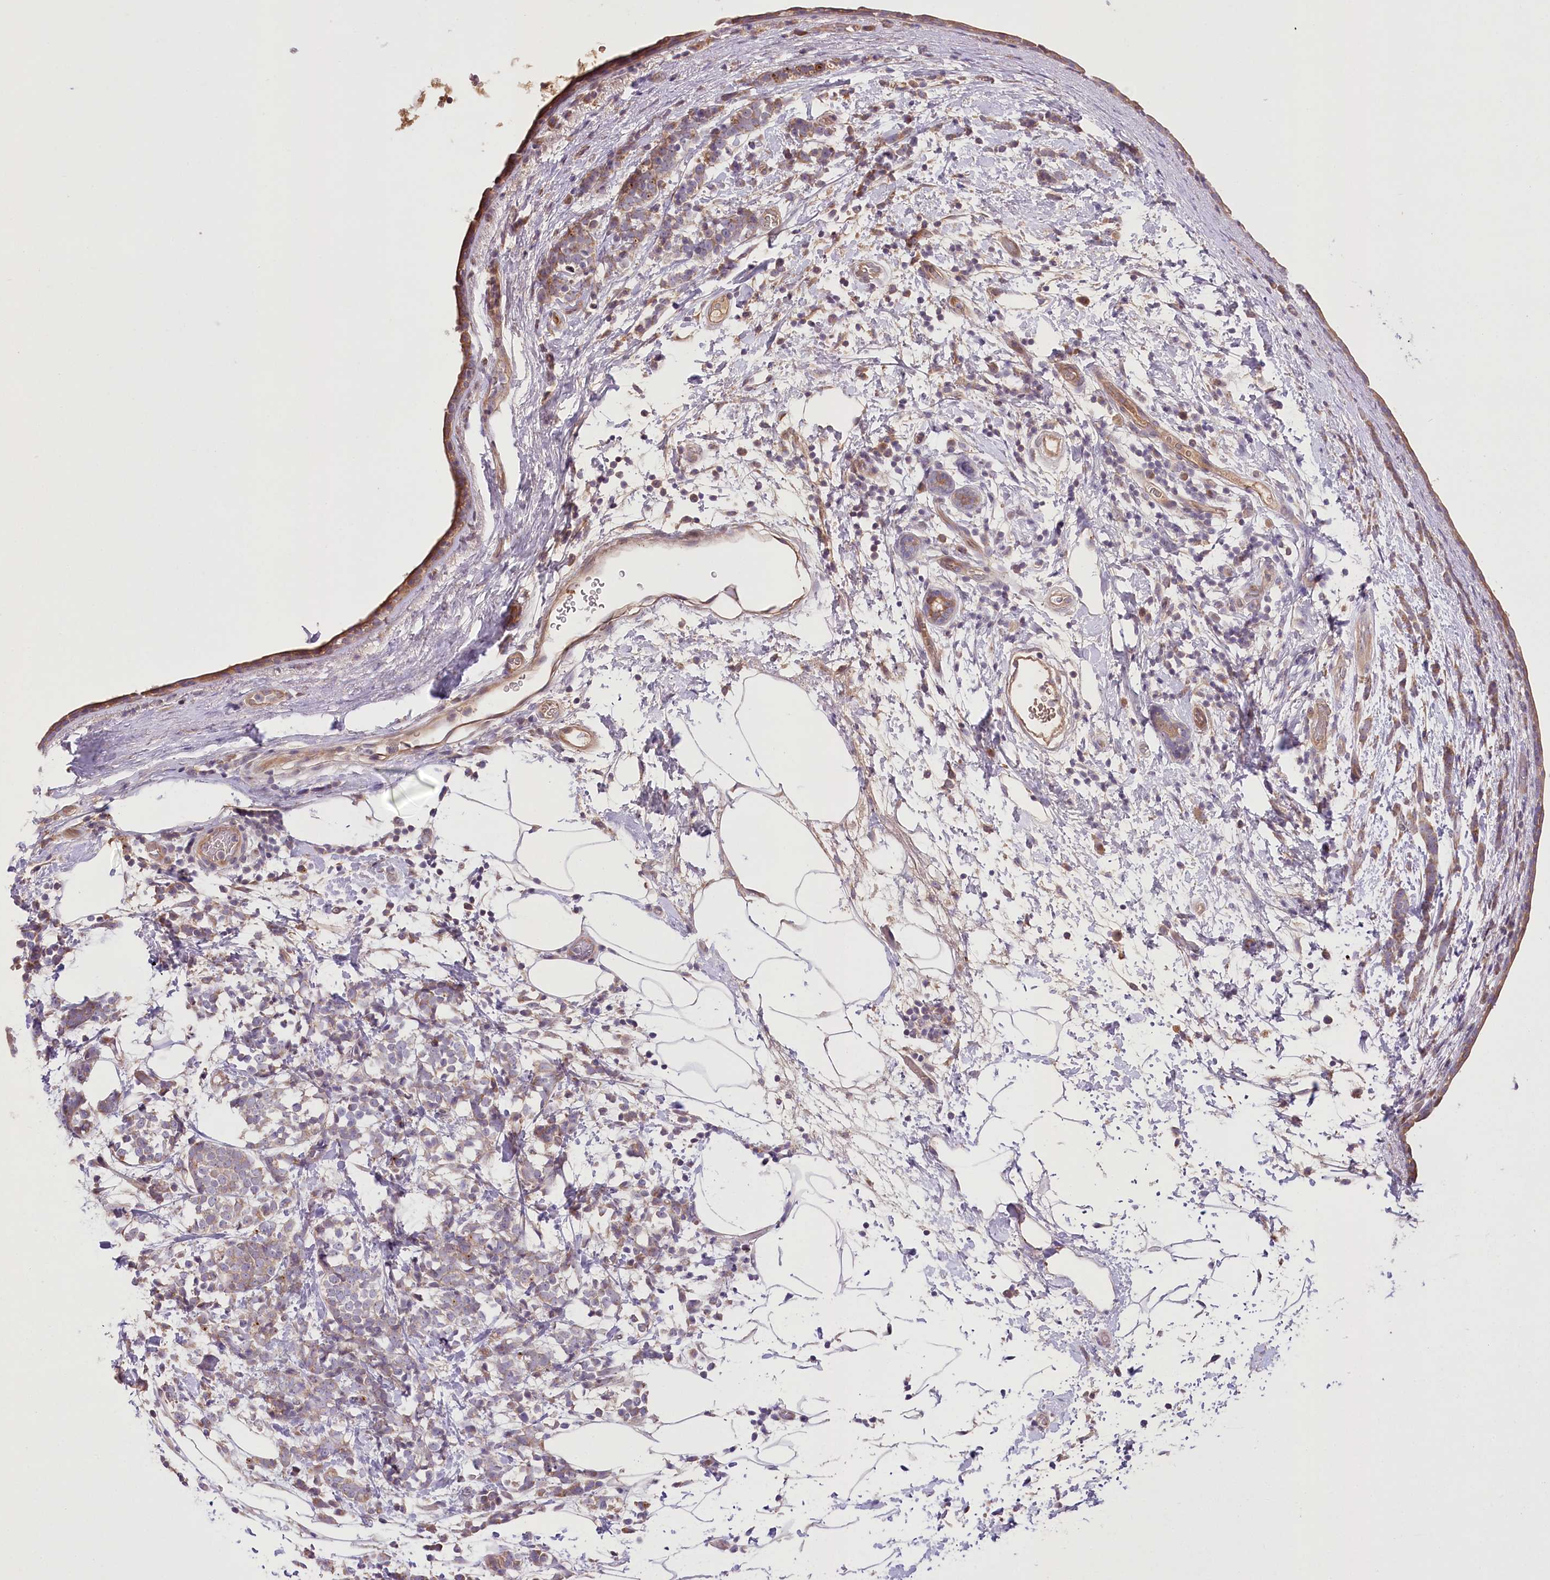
{"staining": {"intensity": "weak", "quantity": ">75%", "location": "cytoplasmic/membranous"}, "tissue": "breast cancer", "cell_type": "Tumor cells", "image_type": "cancer", "snomed": [{"axis": "morphology", "description": "Lobular carcinoma"}, {"axis": "topography", "description": "Breast"}], "caption": "IHC photomicrograph of neoplastic tissue: human breast lobular carcinoma stained using immunohistochemistry (IHC) exhibits low levels of weak protein expression localized specifically in the cytoplasmic/membranous of tumor cells, appearing as a cytoplasmic/membranous brown color.", "gene": "PBLD", "patient": {"sex": "female", "age": 58}}